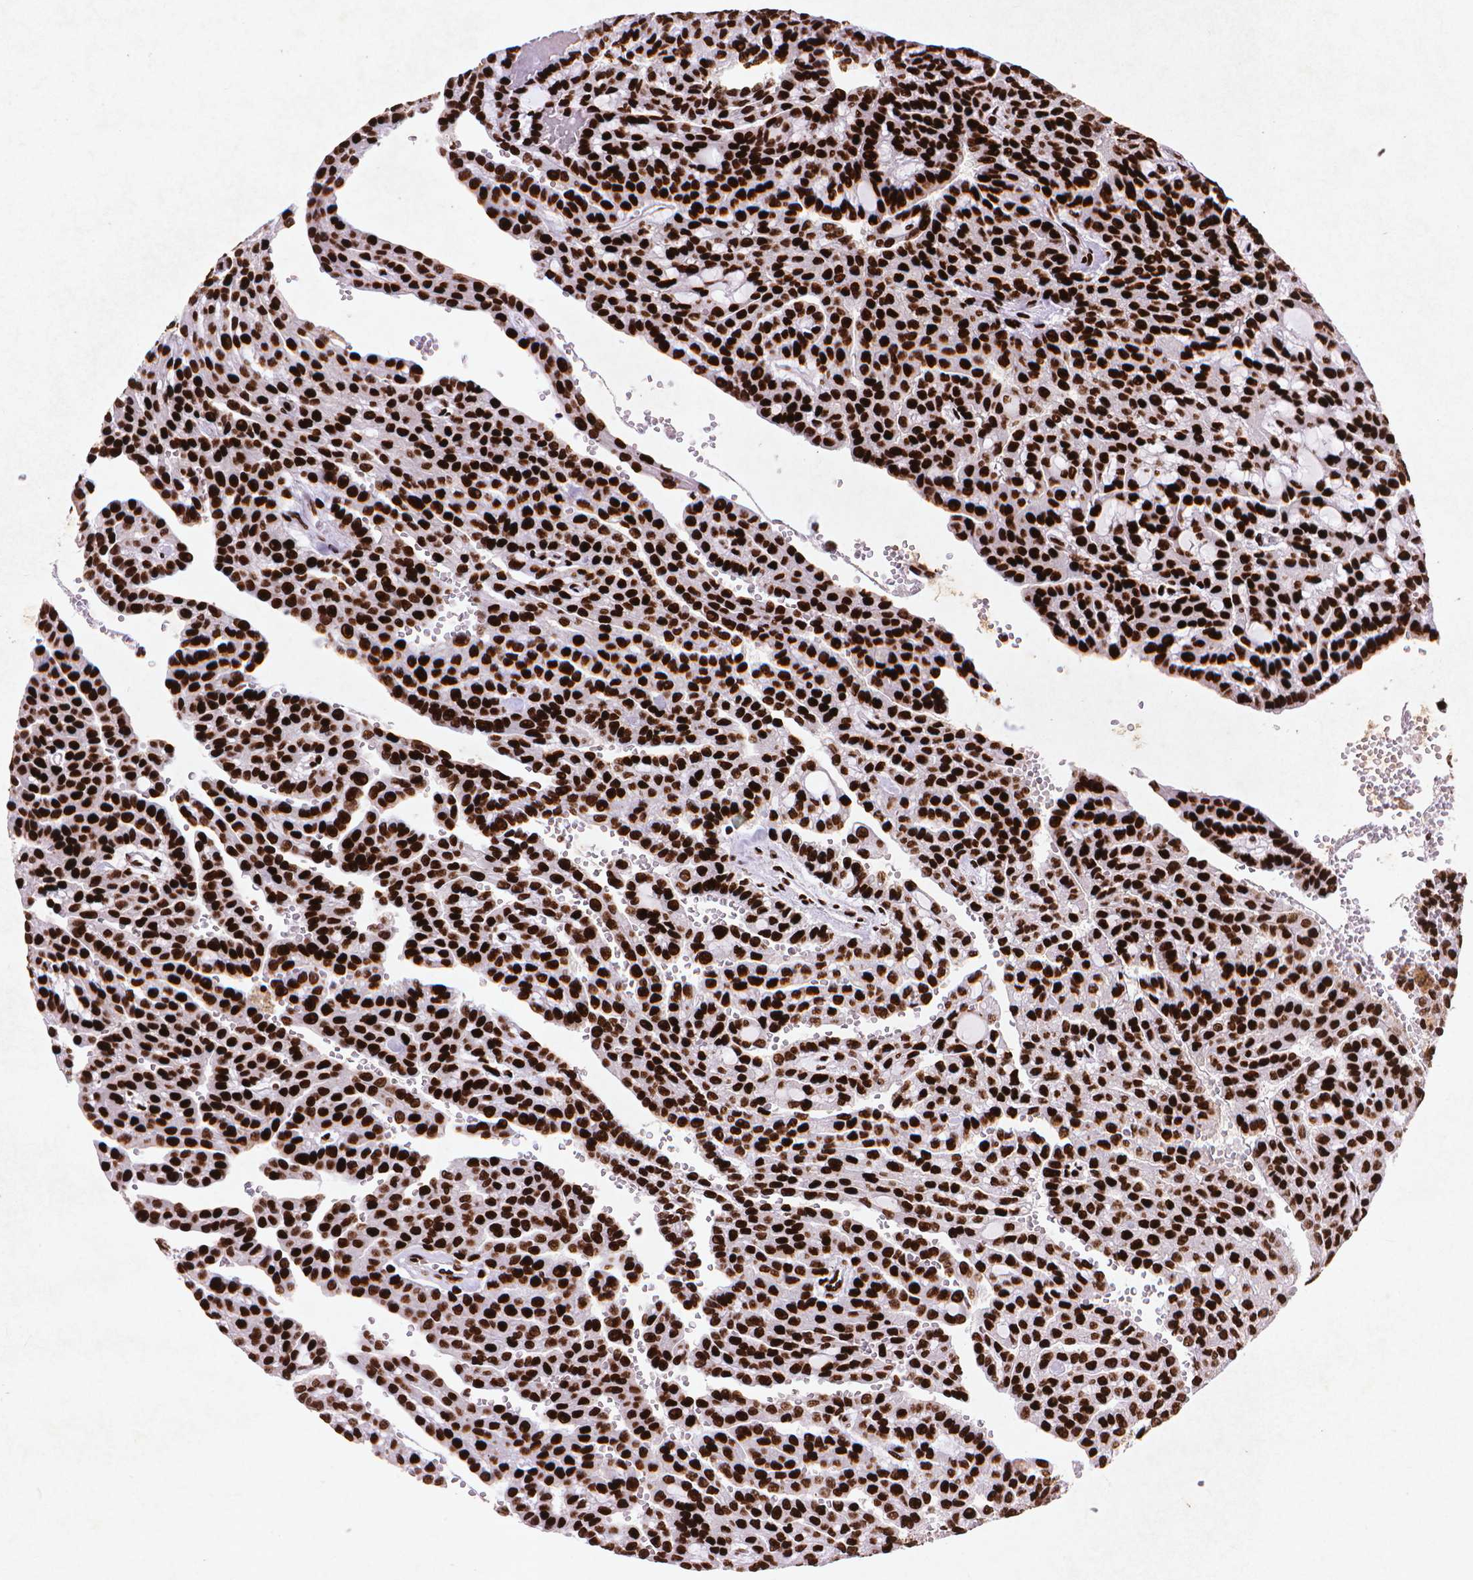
{"staining": {"intensity": "strong", "quantity": ">75%", "location": "nuclear"}, "tissue": "renal cancer", "cell_type": "Tumor cells", "image_type": "cancer", "snomed": [{"axis": "morphology", "description": "Adenocarcinoma, NOS"}, {"axis": "topography", "description": "Kidney"}], "caption": "Tumor cells exhibit strong nuclear expression in about >75% of cells in renal cancer.", "gene": "CITED2", "patient": {"sex": "male", "age": 63}}